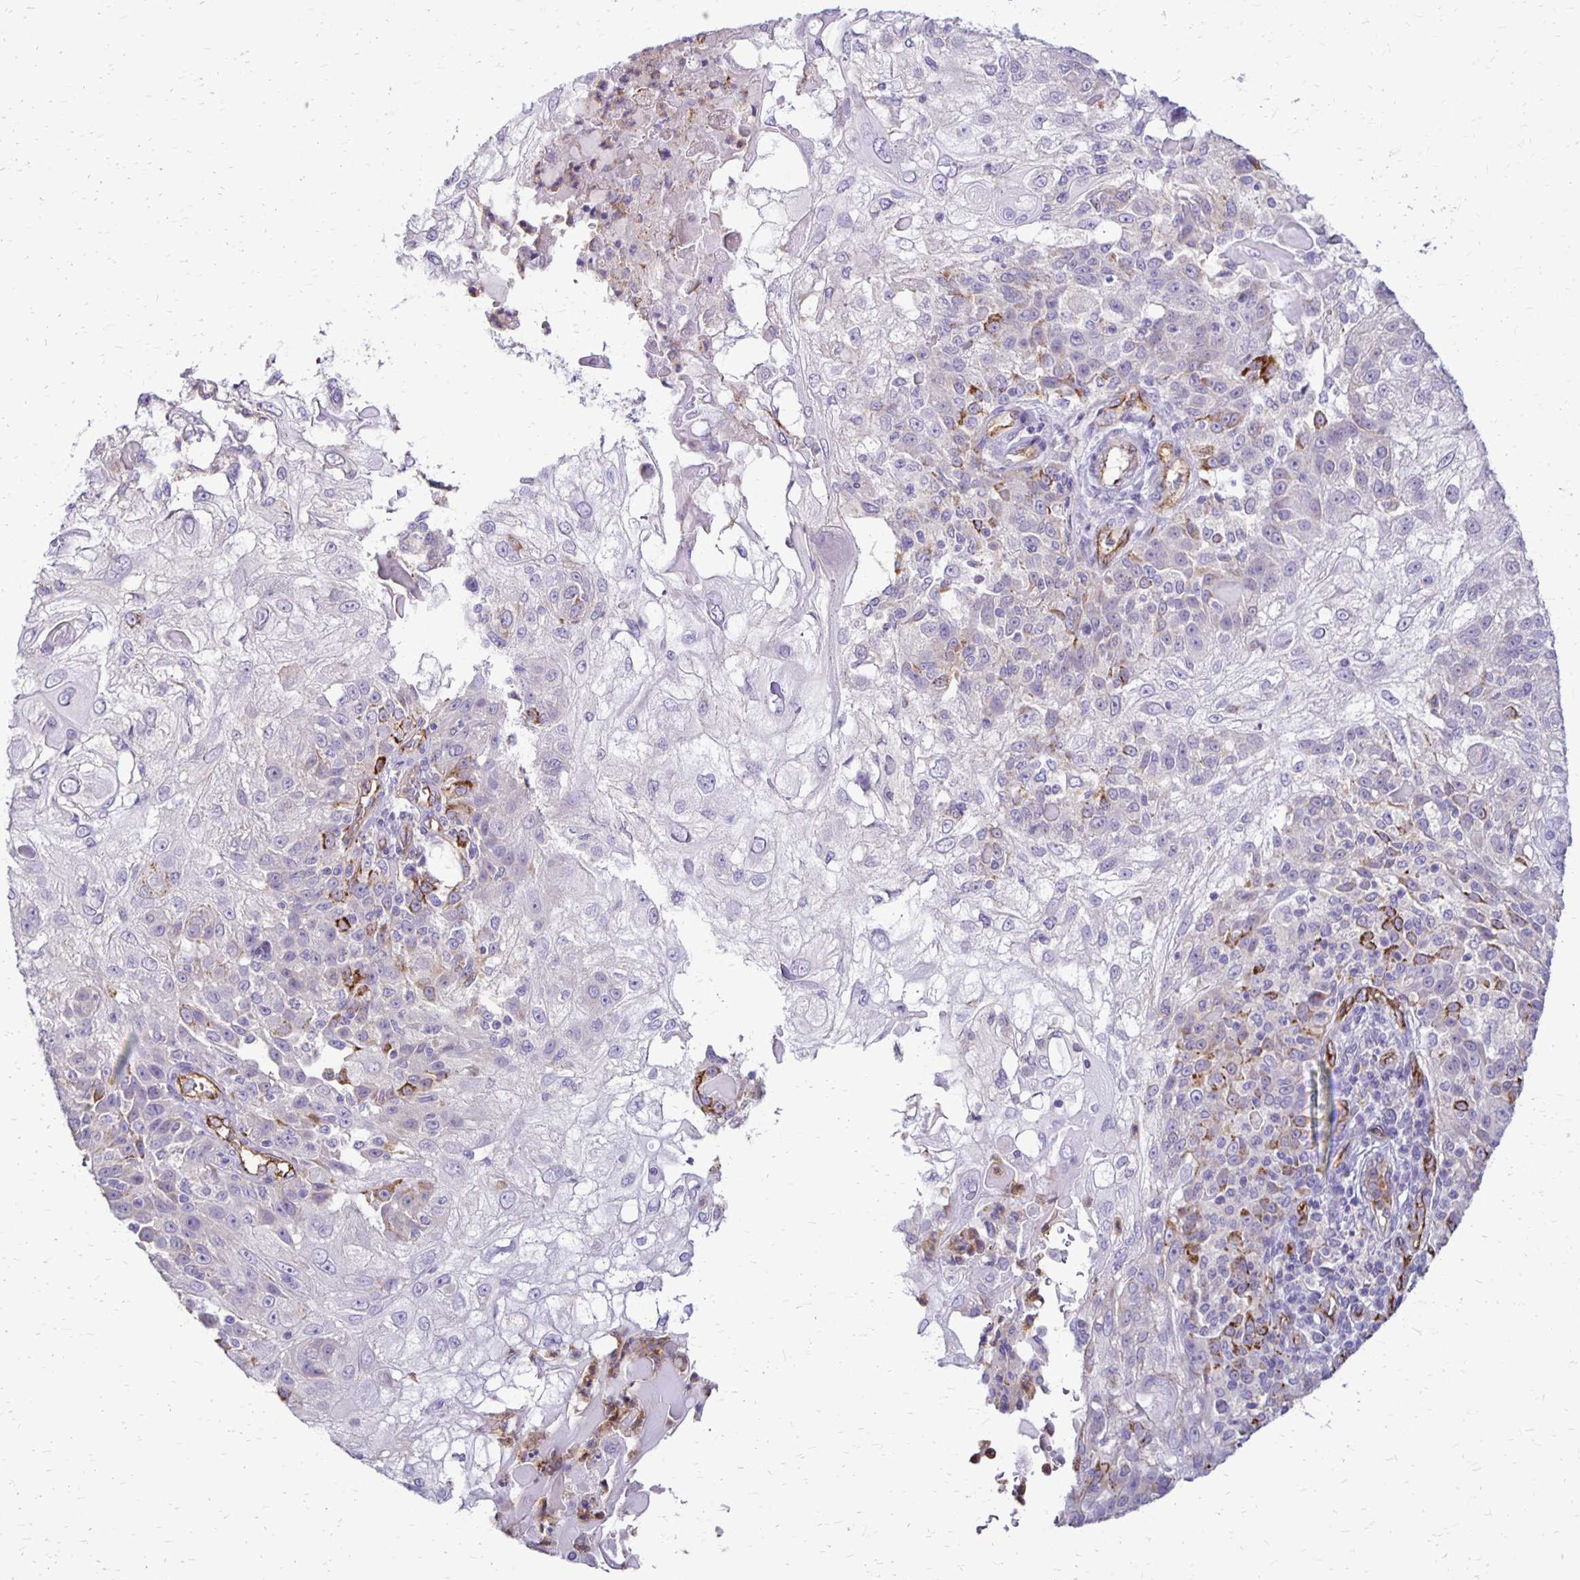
{"staining": {"intensity": "moderate", "quantity": "<25%", "location": "cytoplasmic/membranous"}, "tissue": "skin cancer", "cell_type": "Tumor cells", "image_type": "cancer", "snomed": [{"axis": "morphology", "description": "Normal tissue, NOS"}, {"axis": "morphology", "description": "Squamous cell carcinoma, NOS"}, {"axis": "topography", "description": "Skin"}], "caption": "High-magnification brightfield microscopy of skin squamous cell carcinoma stained with DAB (3,3'-diaminobenzidine) (brown) and counterstained with hematoxylin (blue). tumor cells exhibit moderate cytoplasmic/membranous staining is seen in approximately<25% of cells.", "gene": "TTYH1", "patient": {"sex": "female", "age": 83}}